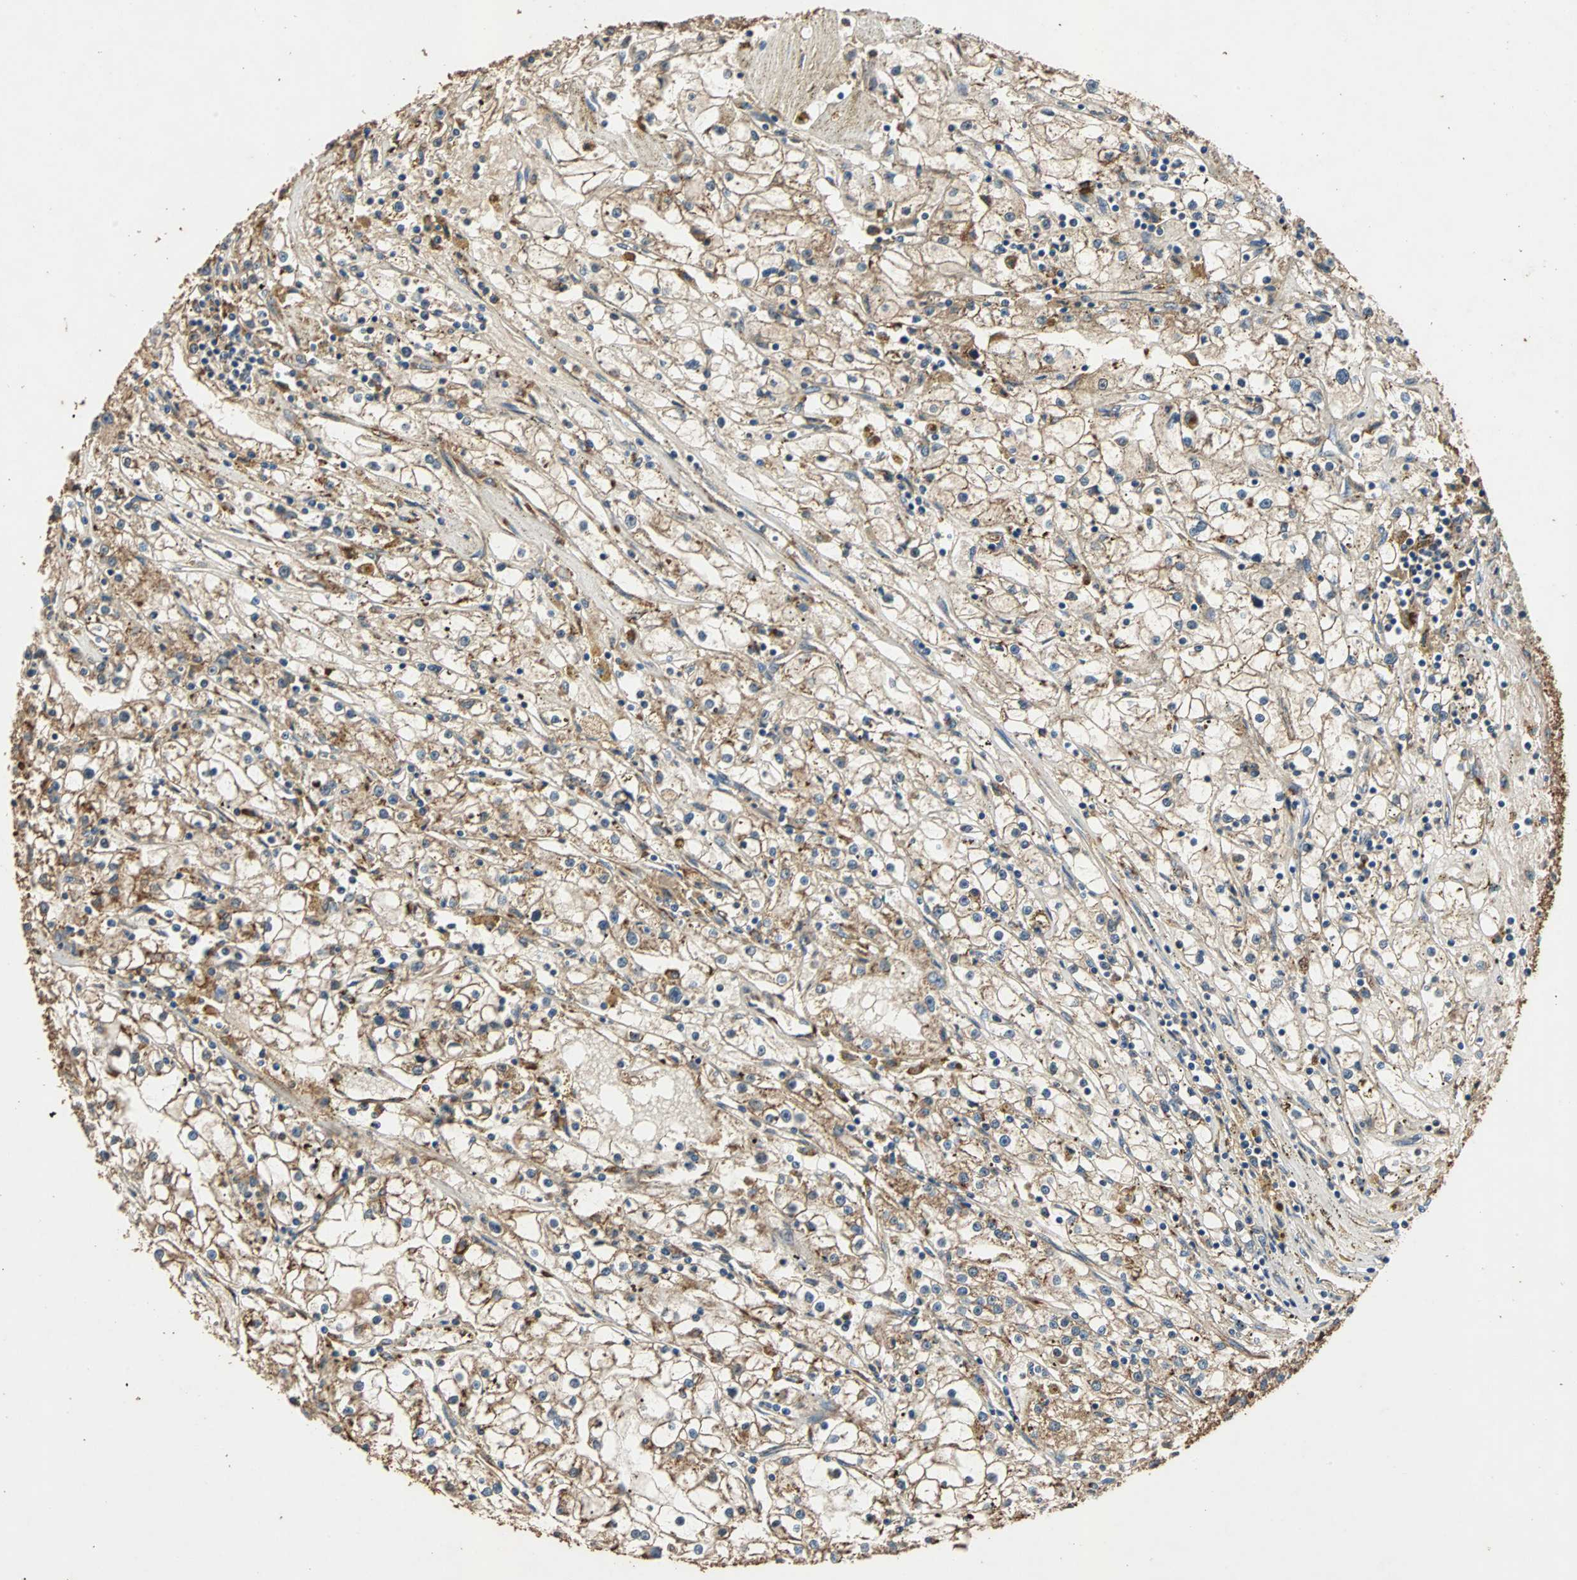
{"staining": {"intensity": "moderate", "quantity": "25%-75%", "location": "cytoplasmic/membranous"}, "tissue": "renal cancer", "cell_type": "Tumor cells", "image_type": "cancer", "snomed": [{"axis": "morphology", "description": "Adenocarcinoma, NOS"}, {"axis": "topography", "description": "Kidney"}], "caption": "Adenocarcinoma (renal) was stained to show a protein in brown. There is medium levels of moderate cytoplasmic/membranous expression in approximately 25%-75% of tumor cells.", "gene": "NAA10", "patient": {"sex": "male", "age": 56}}